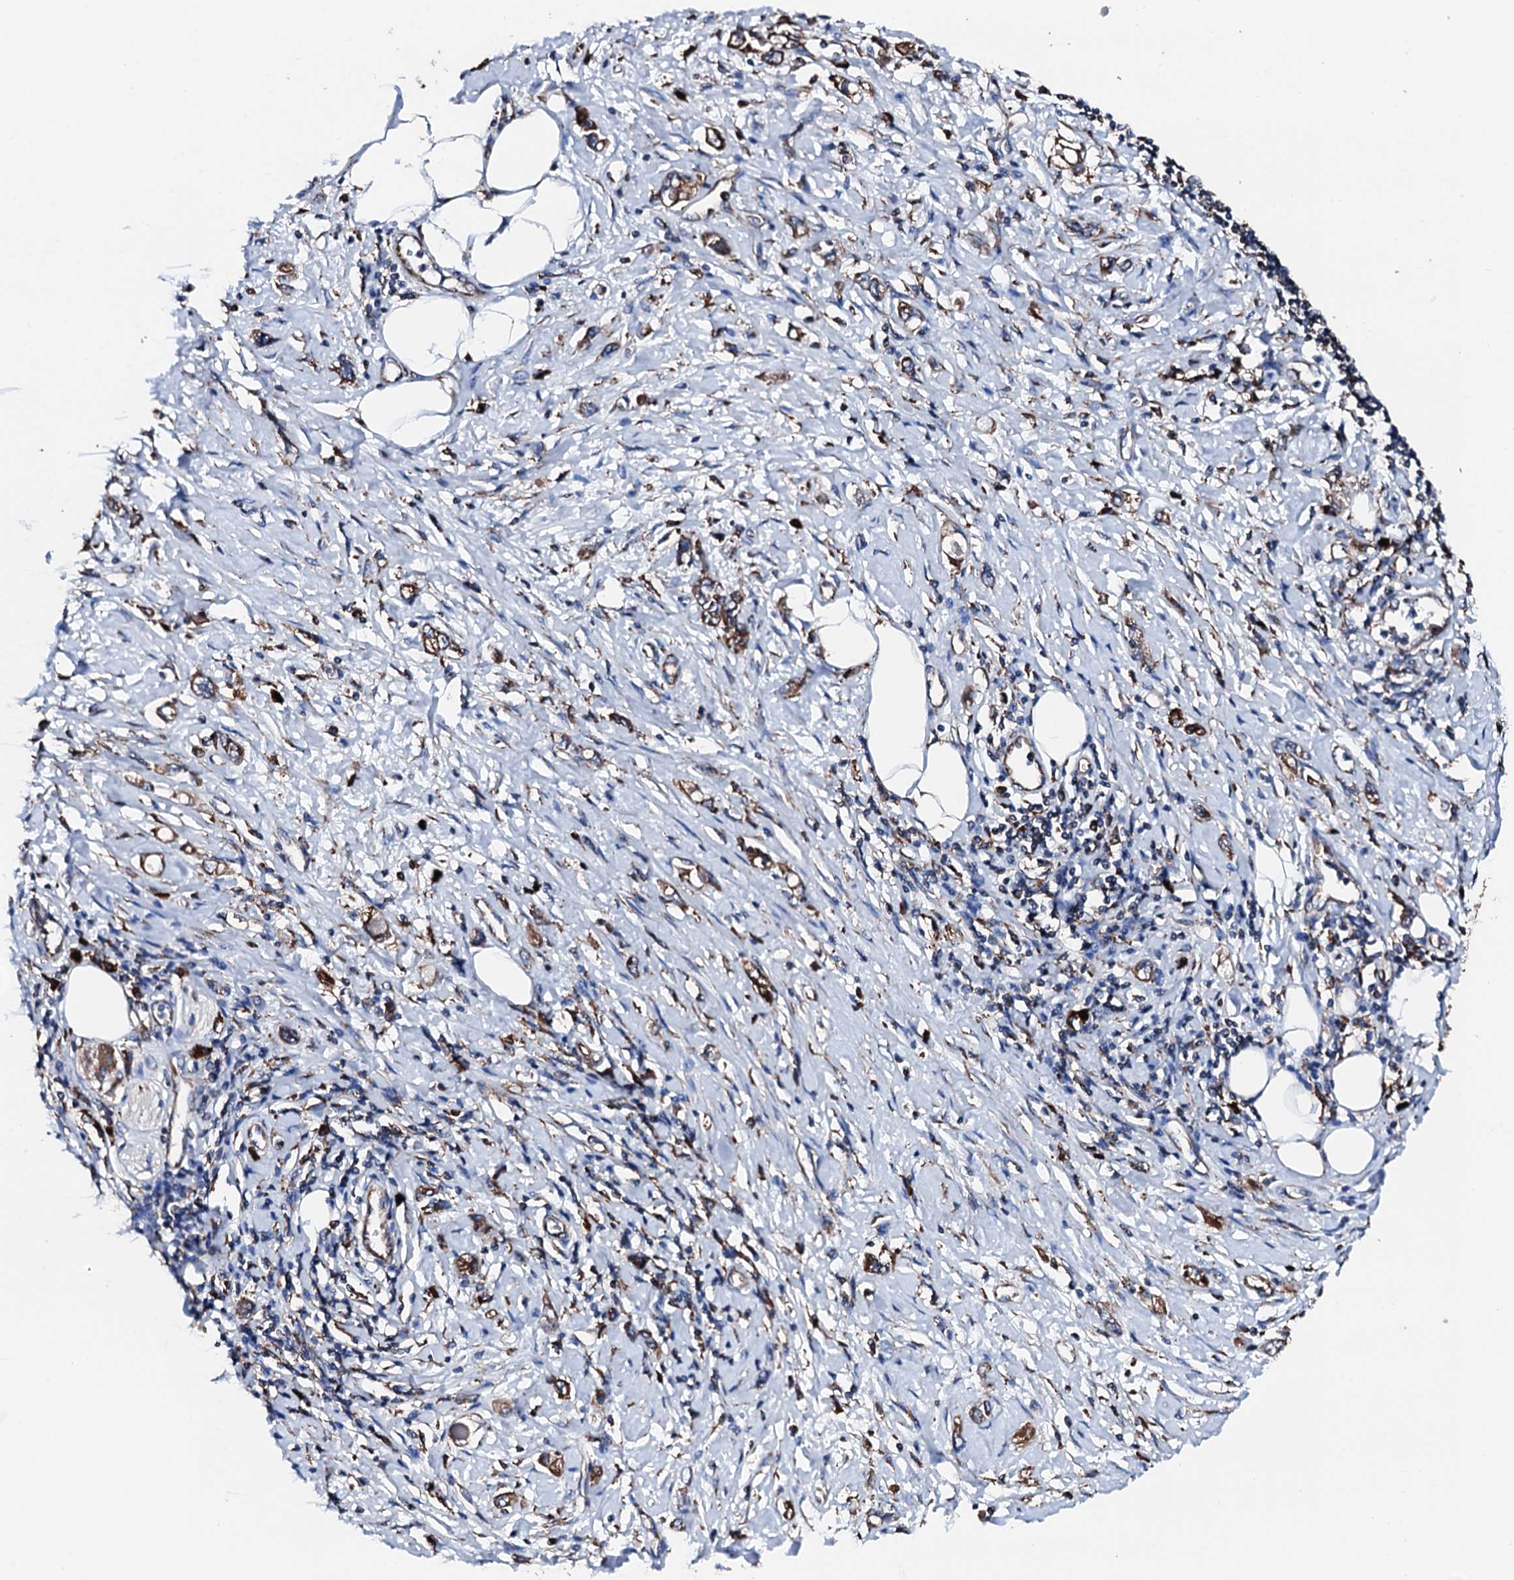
{"staining": {"intensity": "moderate", "quantity": ">75%", "location": "cytoplasmic/membranous"}, "tissue": "stomach cancer", "cell_type": "Tumor cells", "image_type": "cancer", "snomed": [{"axis": "morphology", "description": "Adenocarcinoma, NOS"}, {"axis": "topography", "description": "Stomach"}], "caption": "Stomach cancer tissue shows moderate cytoplasmic/membranous positivity in about >75% of tumor cells, visualized by immunohistochemistry. (DAB (3,3'-diaminobenzidine) IHC, brown staining for protein, blue staining for nuclei).", "gene": "AMDHD1", "patient": {"sex": "female", "age": 76}}